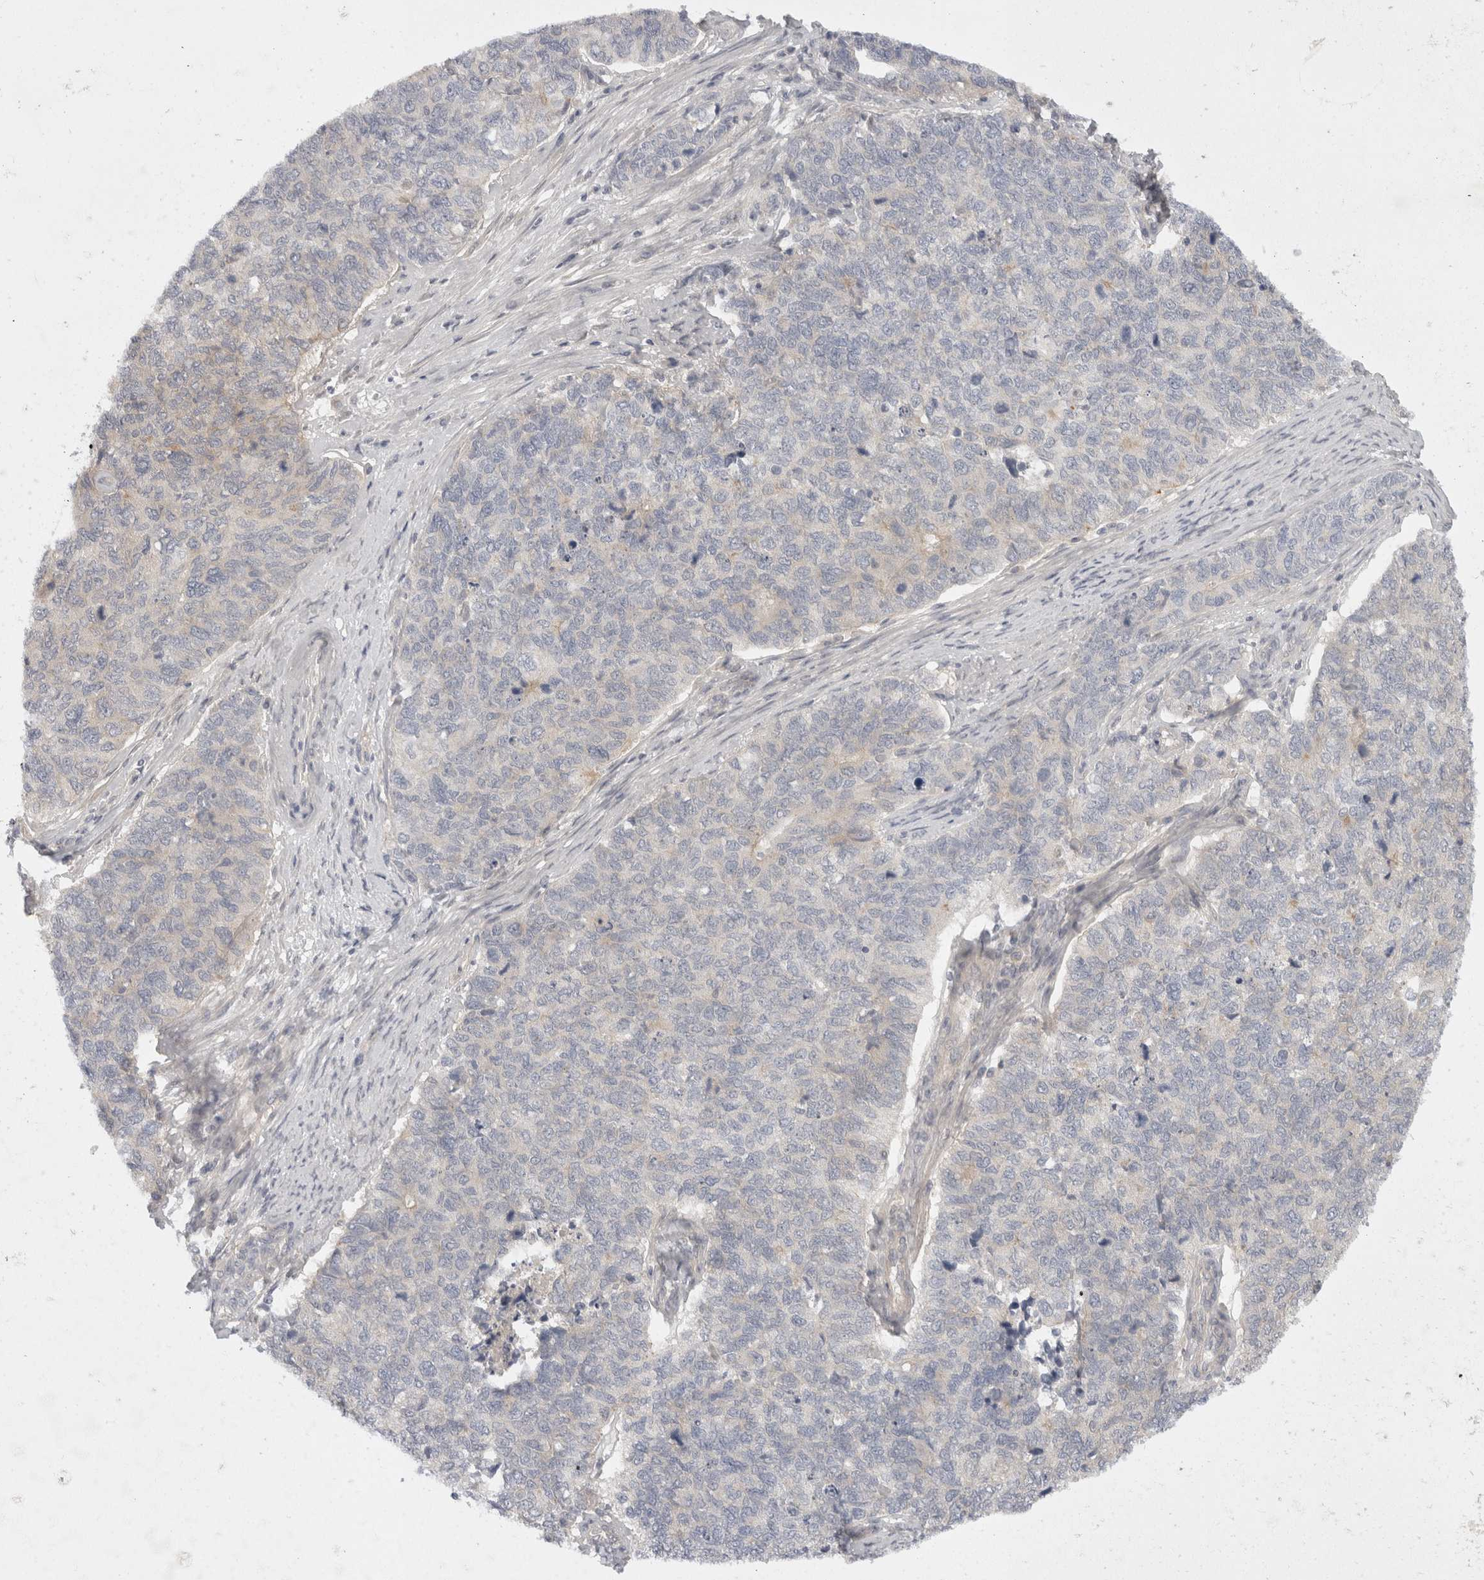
{"staining": {"intensity": "negative", "quantity": "none", "location": "none"}, "tissue": "cervical cancer", "cell_type": "Tumor cells", "image_type": "cancer", "snomed": [{"axis": "morphology", "description": "Squamous cell carcinoma, NOS"}, {"axis": "topography", "description": "Cervix"}], "caption": "There is no significant expression in tumor cells of cervical cancer.", "gene": "TOM1L2", "patient": {"sex": "female", "age": 63}}